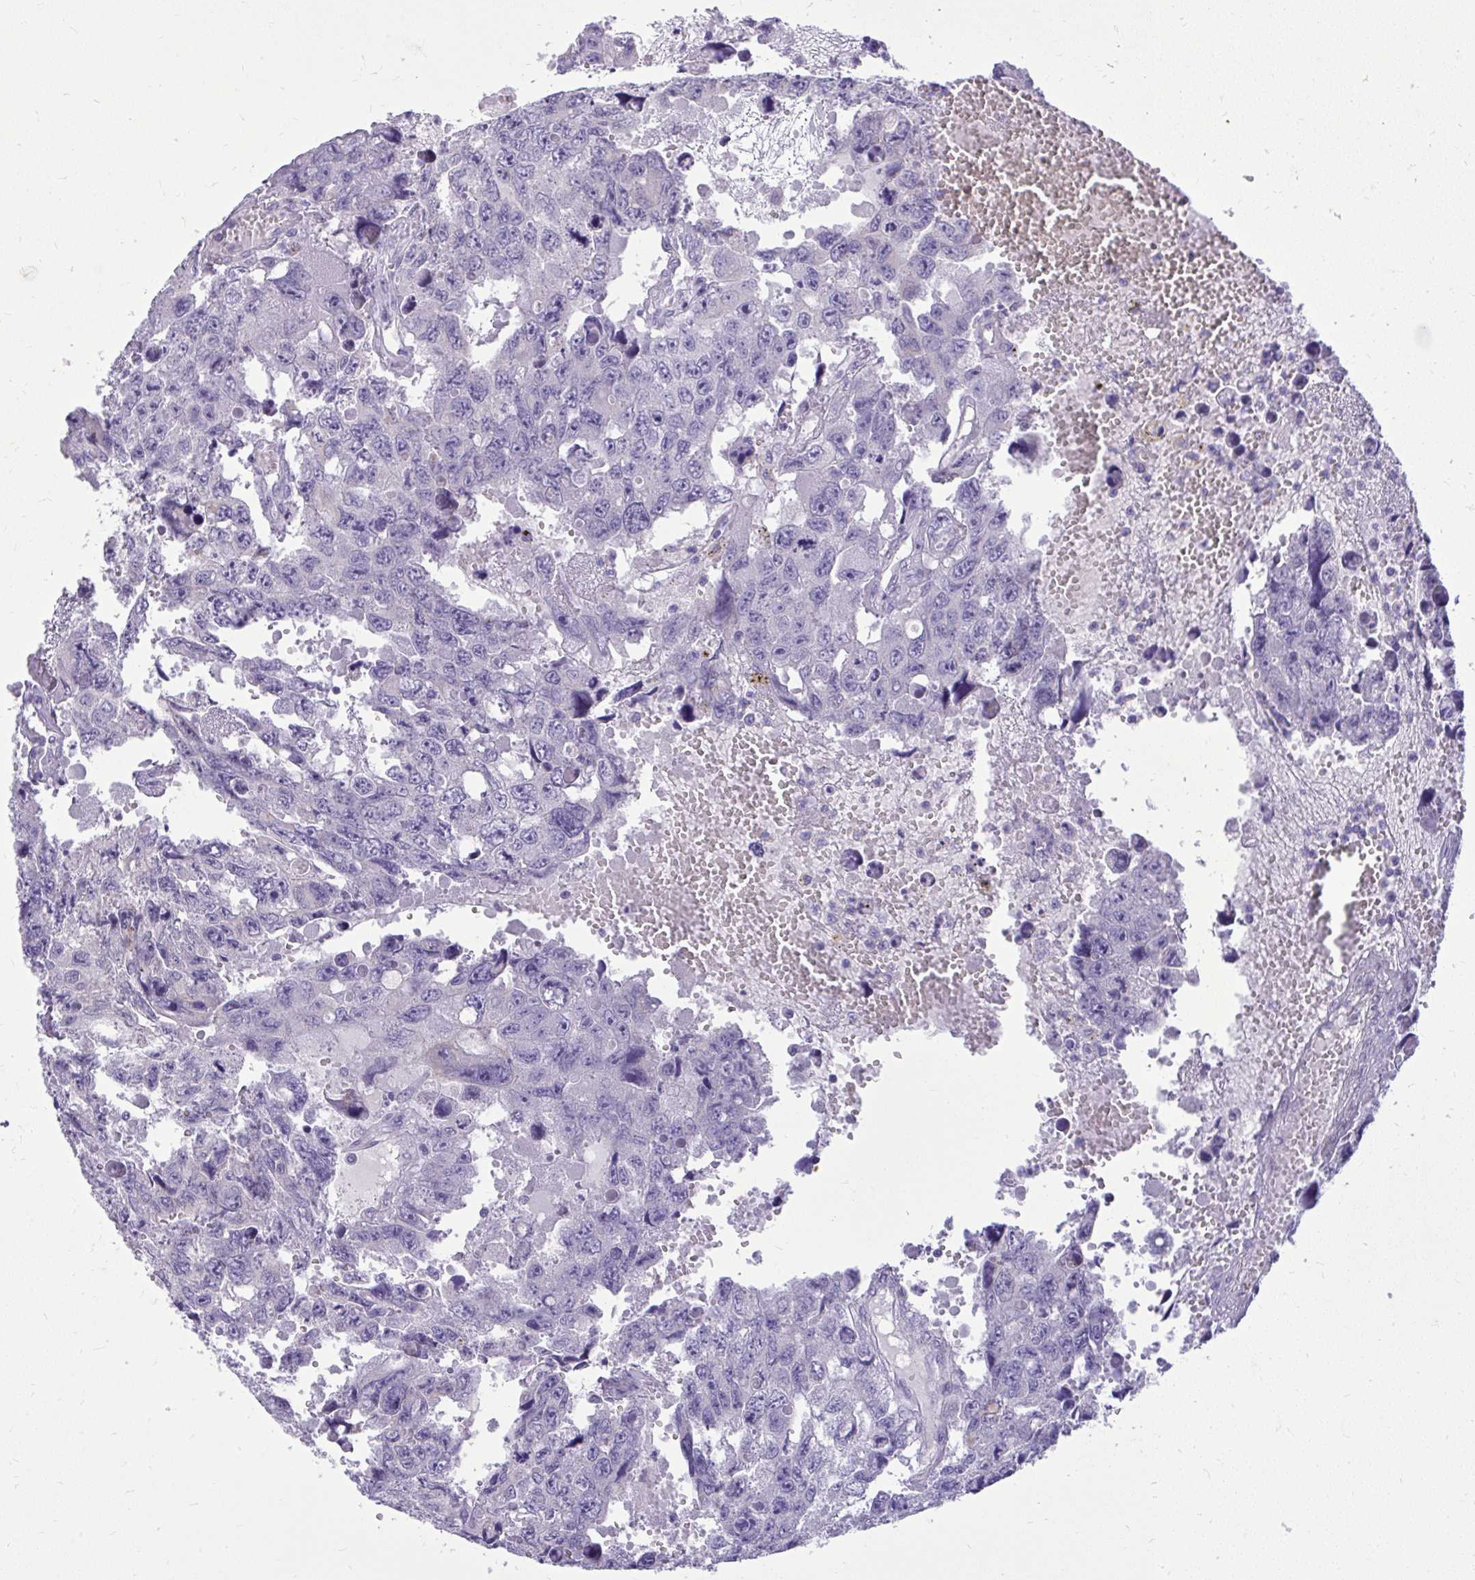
{"staining": {"intensity": "negative", "quantity": "none", "location": "none"}, "tissue": "testis cancer", "cell_type": "Tumor cells", "image_type": "cancer", "snomed": [{"axis": "morphology", "description": "Seminoma, NOS"}, {"axis": "topography", "description": "Testis"}], "caption": "This photomicrograph is of testis cancer stained with immunohistochemistry to label a protein in brown with the nuclei are counter-stained blue. There is no positivity in tumor cells.", "gene": "NNMT", "patient": {"sex": "male", "age": 26}}